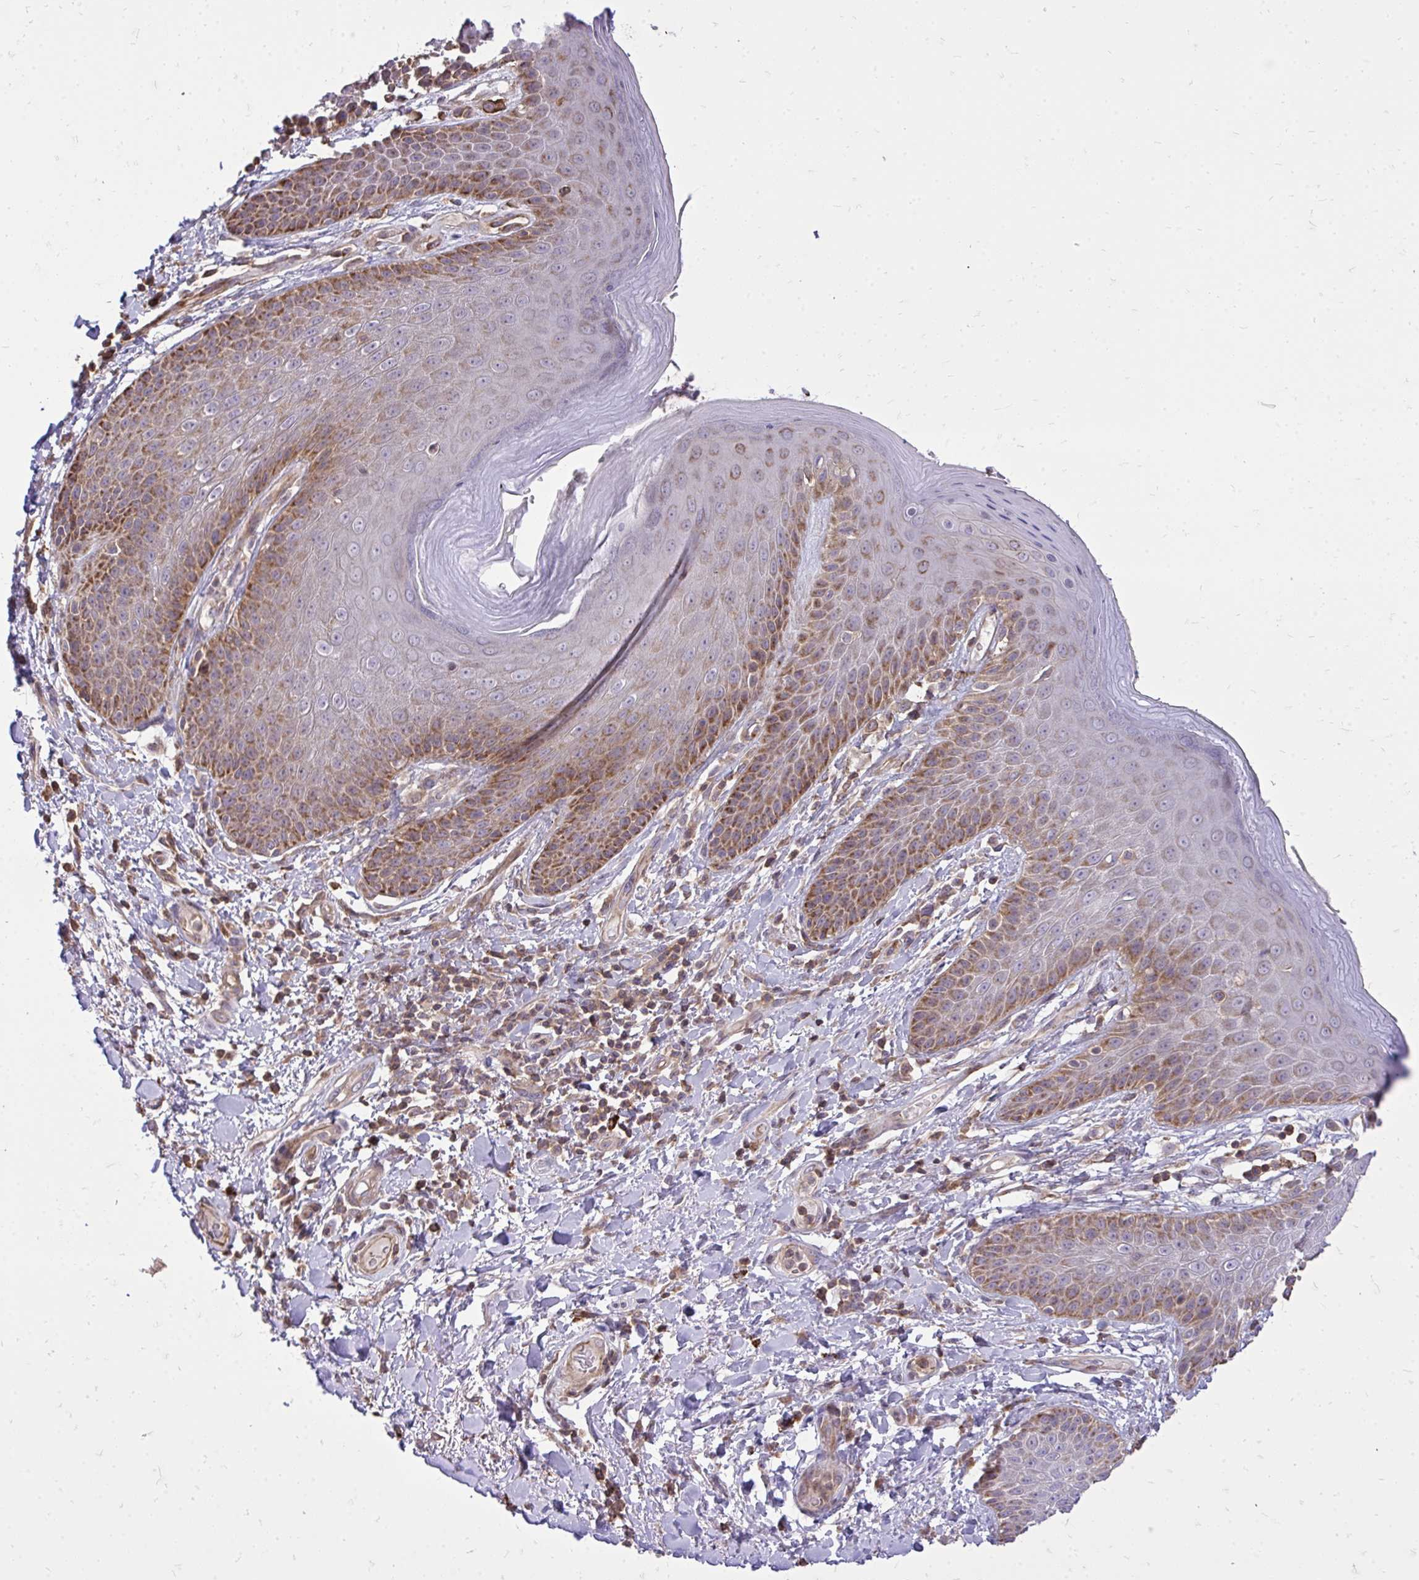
{"staining": {"intensity": "moderate", "quantity": "25%-75%", "location": "cytoplasmic/membranous"}, "tissue": "skin", "cell_type": "Epidermal cells", "image_type": "normal", "snomed": [{"axis": "morphology", "description": "Normal tissue, NOS"}, {"axis": "topography", "description": "Anal"}, {"axis": "topography", "description": "Peripheral nerve tissue"}], "caption": "Protein staining of benign skin exhibits moderate cytoplasmic/membranous staining in approximately 25%-75% of epidermal cells. (DAB IHC with brightfield microscopy, high magnification).", "gene": "SLC7A5", "patient": {"sex": "male", "age": 51}}